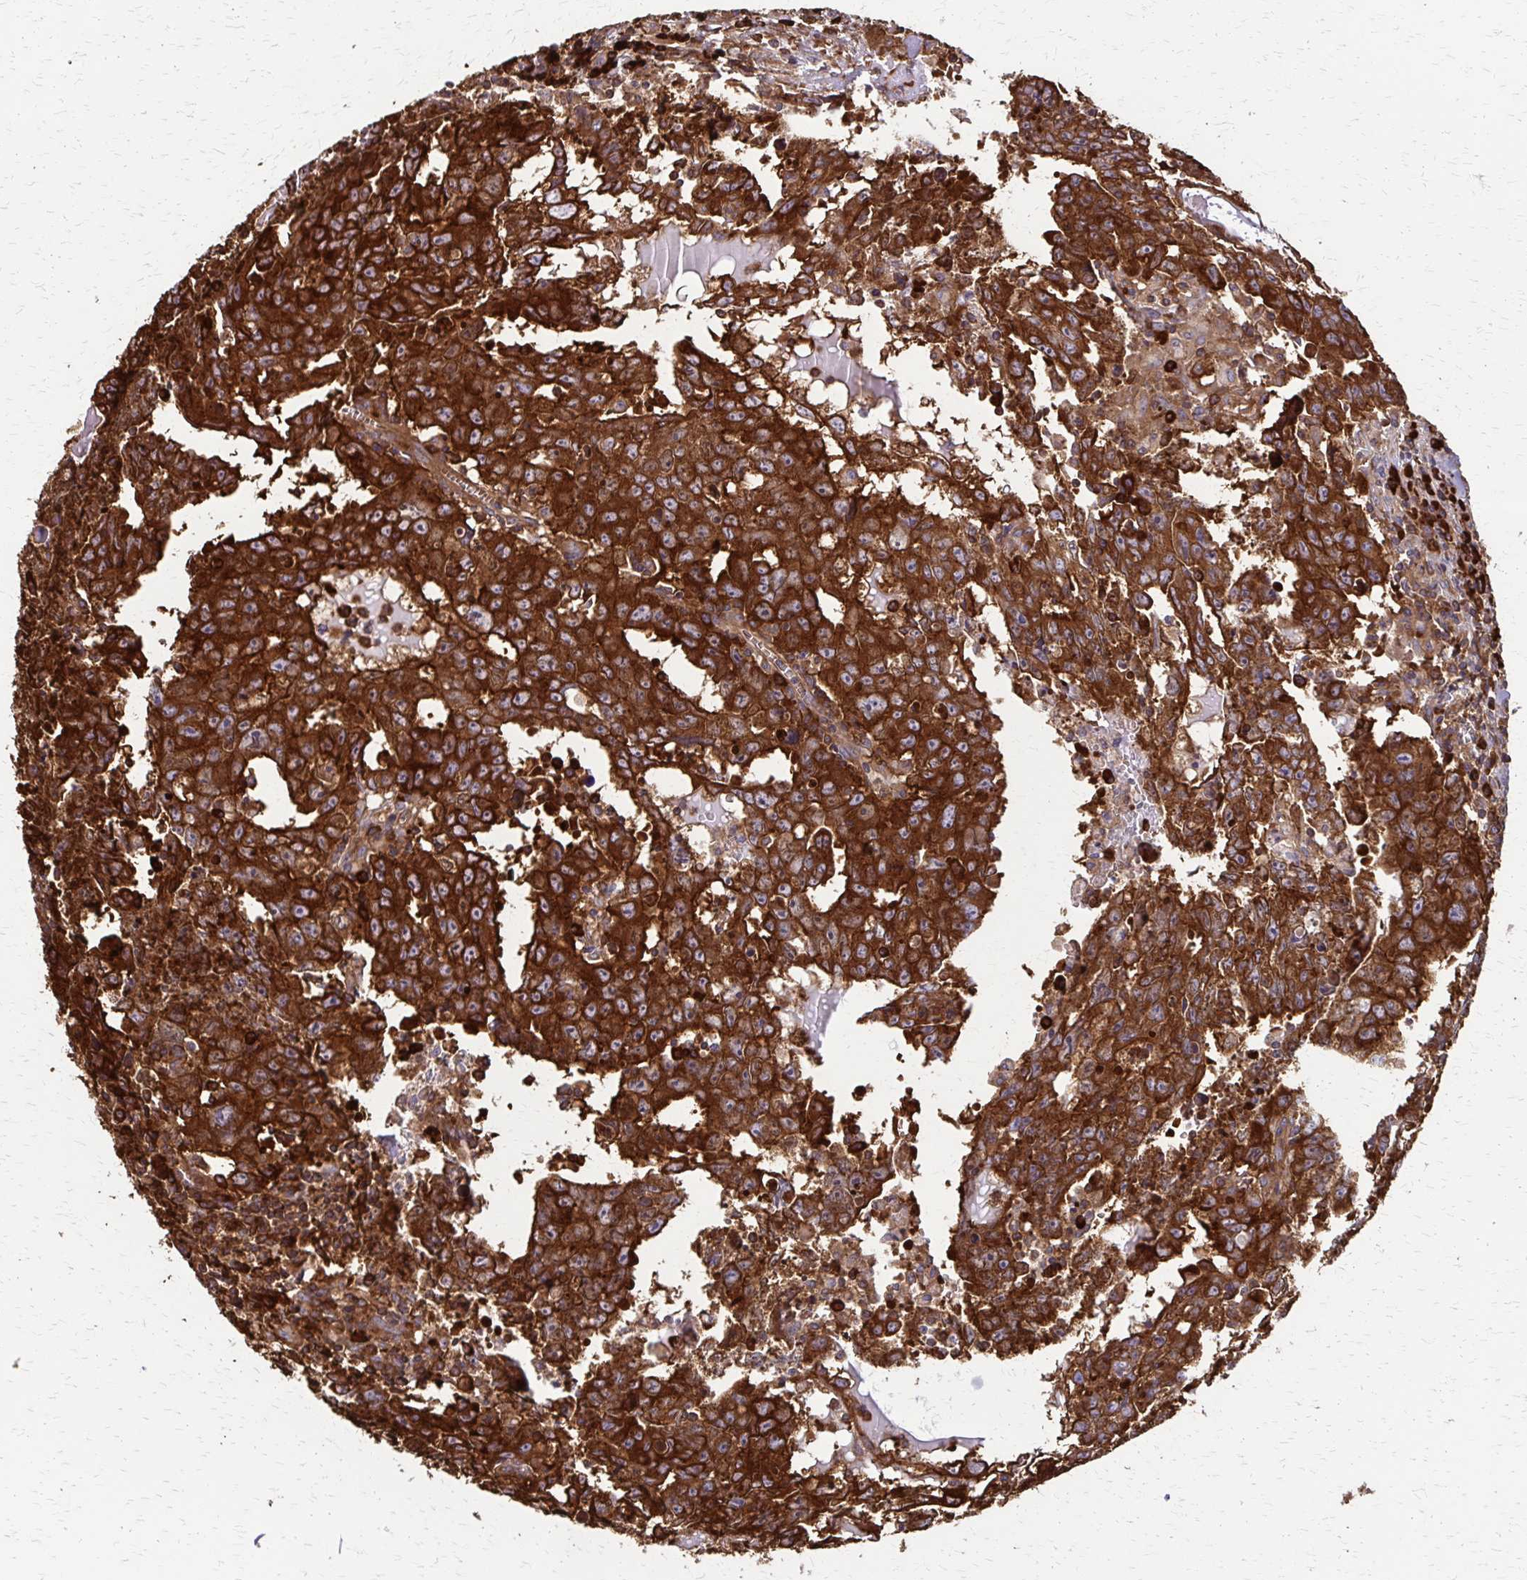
{"staining": {"intensity": "strong", "quantity": ">75%", "location": "cytoplasmic/membranous"}, "tissue": "testis cancer", "cell_type": "Tumor cells", "image_type": "cancer", "snomed": [{"axis": "morphology", "description": "Carcinoma, Embryonal, NOS"}, {"axis": "topography", "description": "Testis"}], "caption": "A high-resolution photomicrograph shows immunohistochemistry staining of testis cancer, which reveals strong cytoplasmic/membranous positivity in about >75% of tumor cells. The staining is performed using DAB (3,3'-diaminobenzidine) brown chromogen to label protein expression. The nuclei are counter-stained blue using hematoxylin.", "gene": "EEF2", "patient": {"sex": "male", "age": 22}}